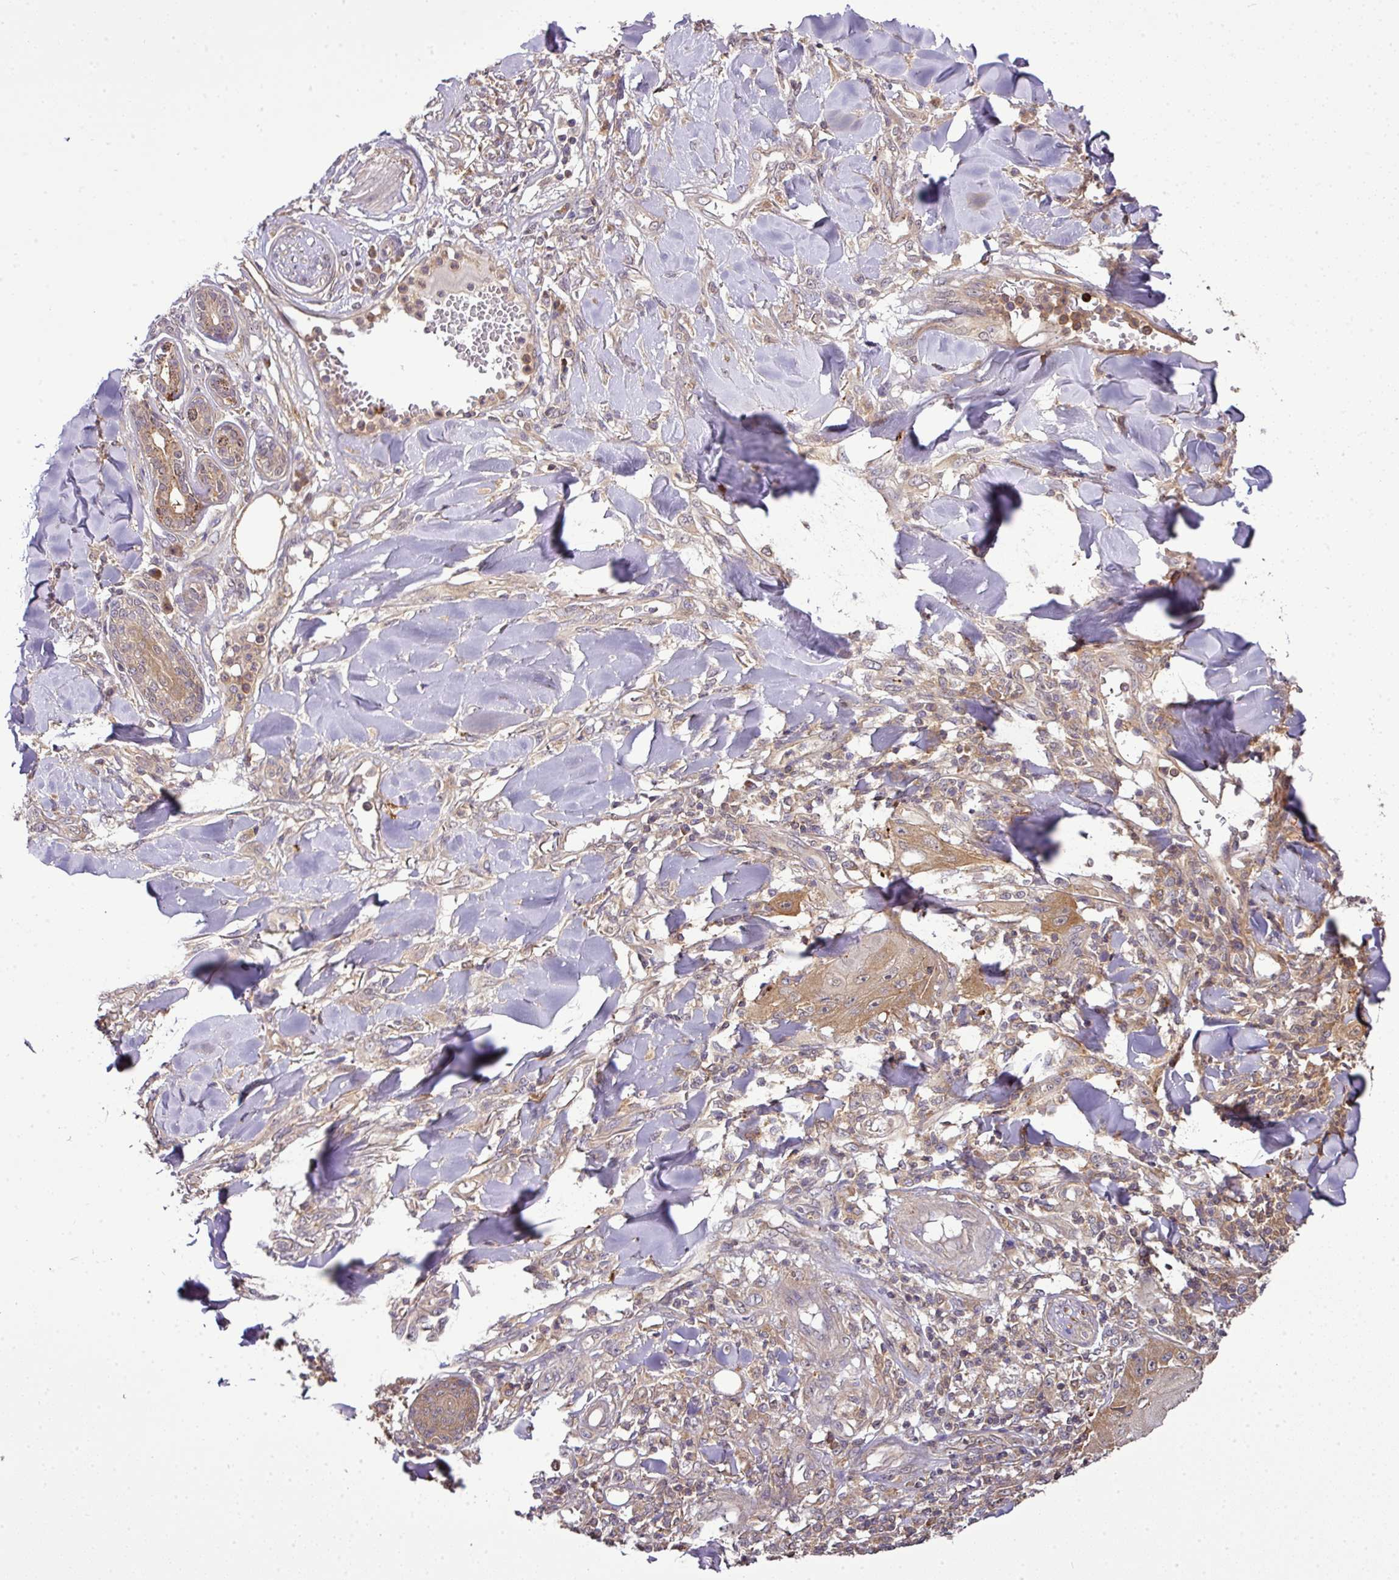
{"staining": {"intensity": "moderate", "quantity": ">75%", "location": "cytoplasmic/membranous"}, "tissue": "skin cancer", "cell_type": "Tumor cells", "image_type": "cancer", "snomed": [{"axis": "morphology", "description": "Squamous cell carcinoma, NOS"}, {"axis": "topography", "description": "Skin"}], "caption": "Moderate cytoplasmic/membranous staining for a protein is appreciated in about >75% of tumor cells of squamous cell carcinoma (skin) using immunohistochemistry.", "gene": "TMEM107", "patient": {"sex": "female", "age": 78}}